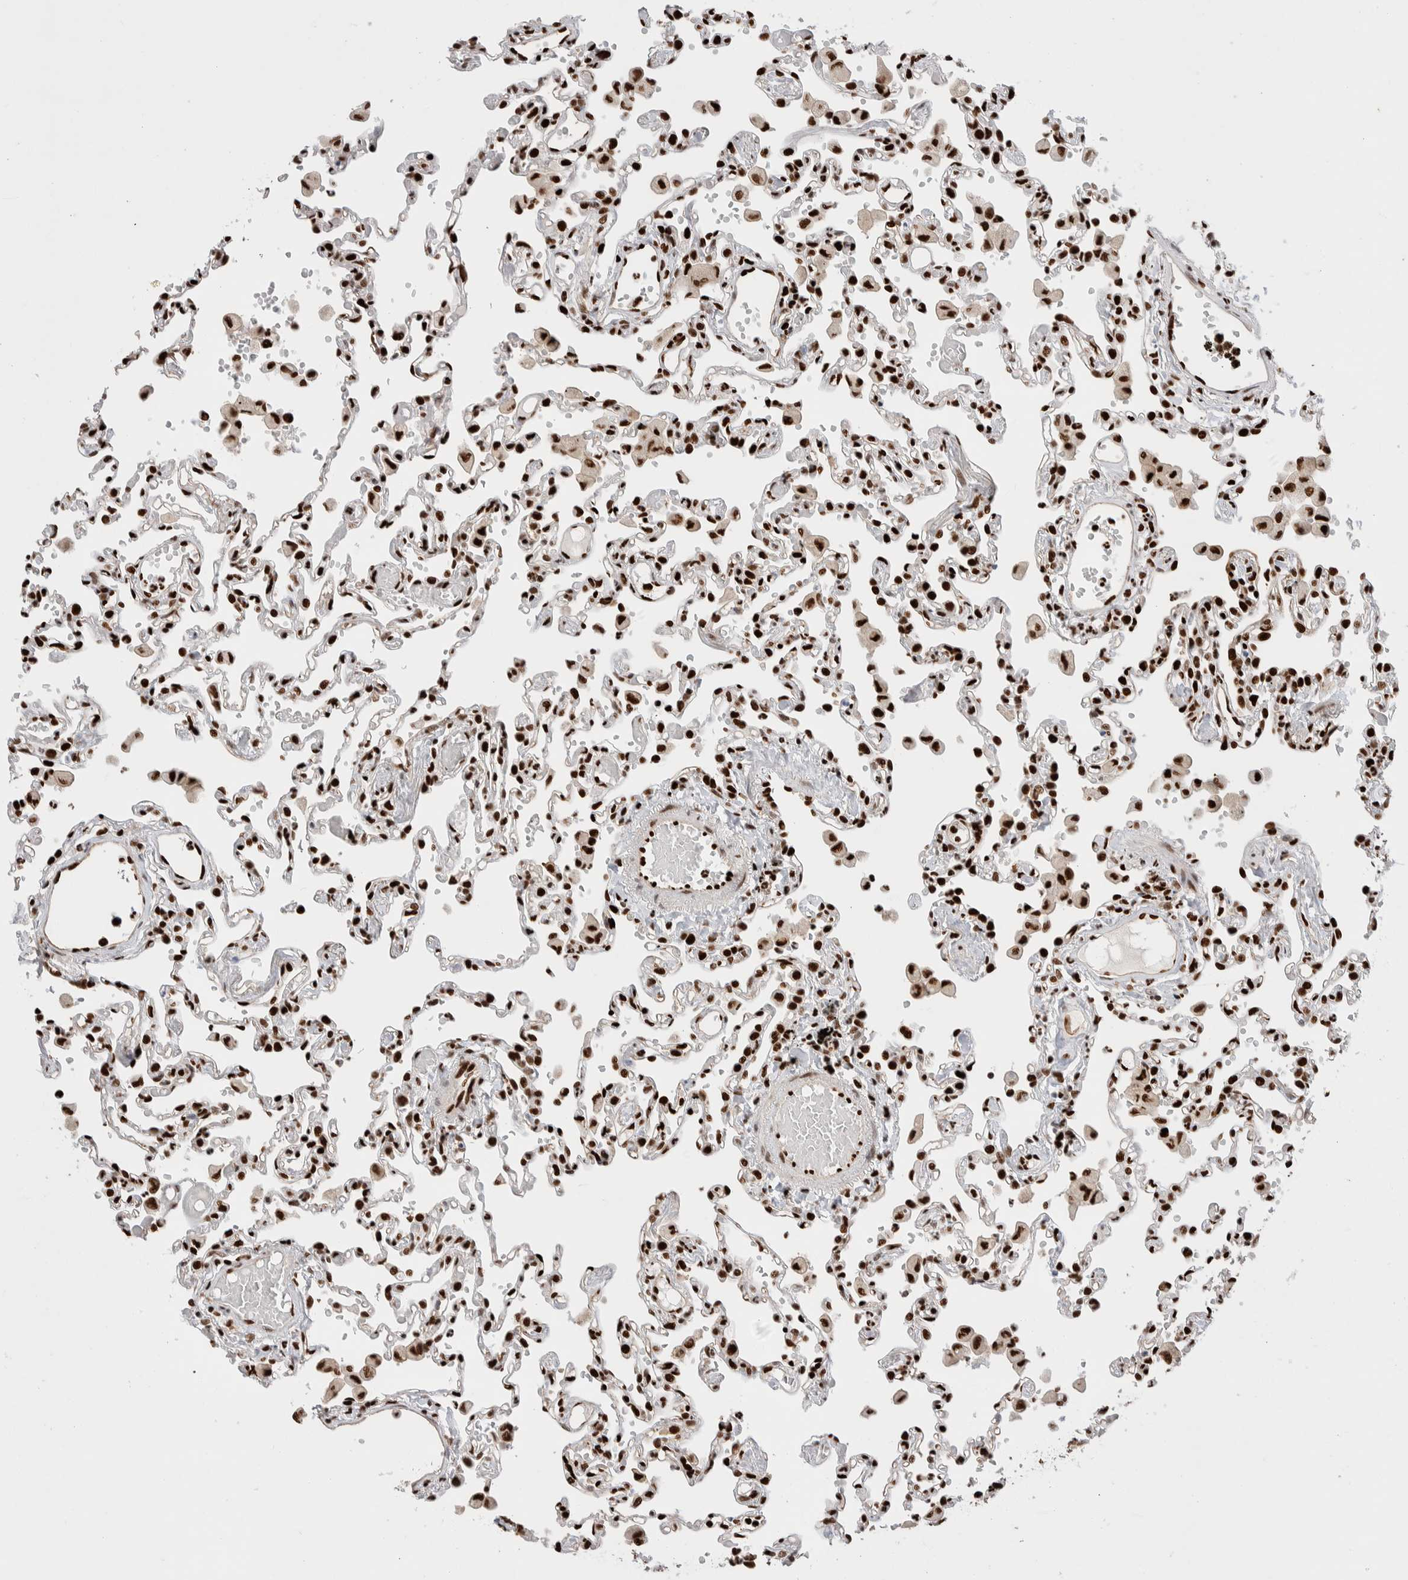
{"staining": {"intensity": "strong", "quantity": ">75%", "location": "nuclear"}, "tissue": "lung", "cell_type": "Alveolar cells", "image_type": "normal", "snomed": [{"axis": "morphology", "description": "Normal tissue, NOS"}, {"axis": "topography", "description": "Bronchus"}, {"axis": "topography", "description": "Lung"}], "caption": "A high amount of strong nuclear staining is identified in approximately >75% of alveolar cells in unremarkable lung. Using DAB (3,3'-diaminobenzidine) (brown) and hematoxylin (blue) stains, captured at high magnification using brightfield microscopy.", "gene": "C17orf49", "patient": {"sex": "female", "age": 49}}